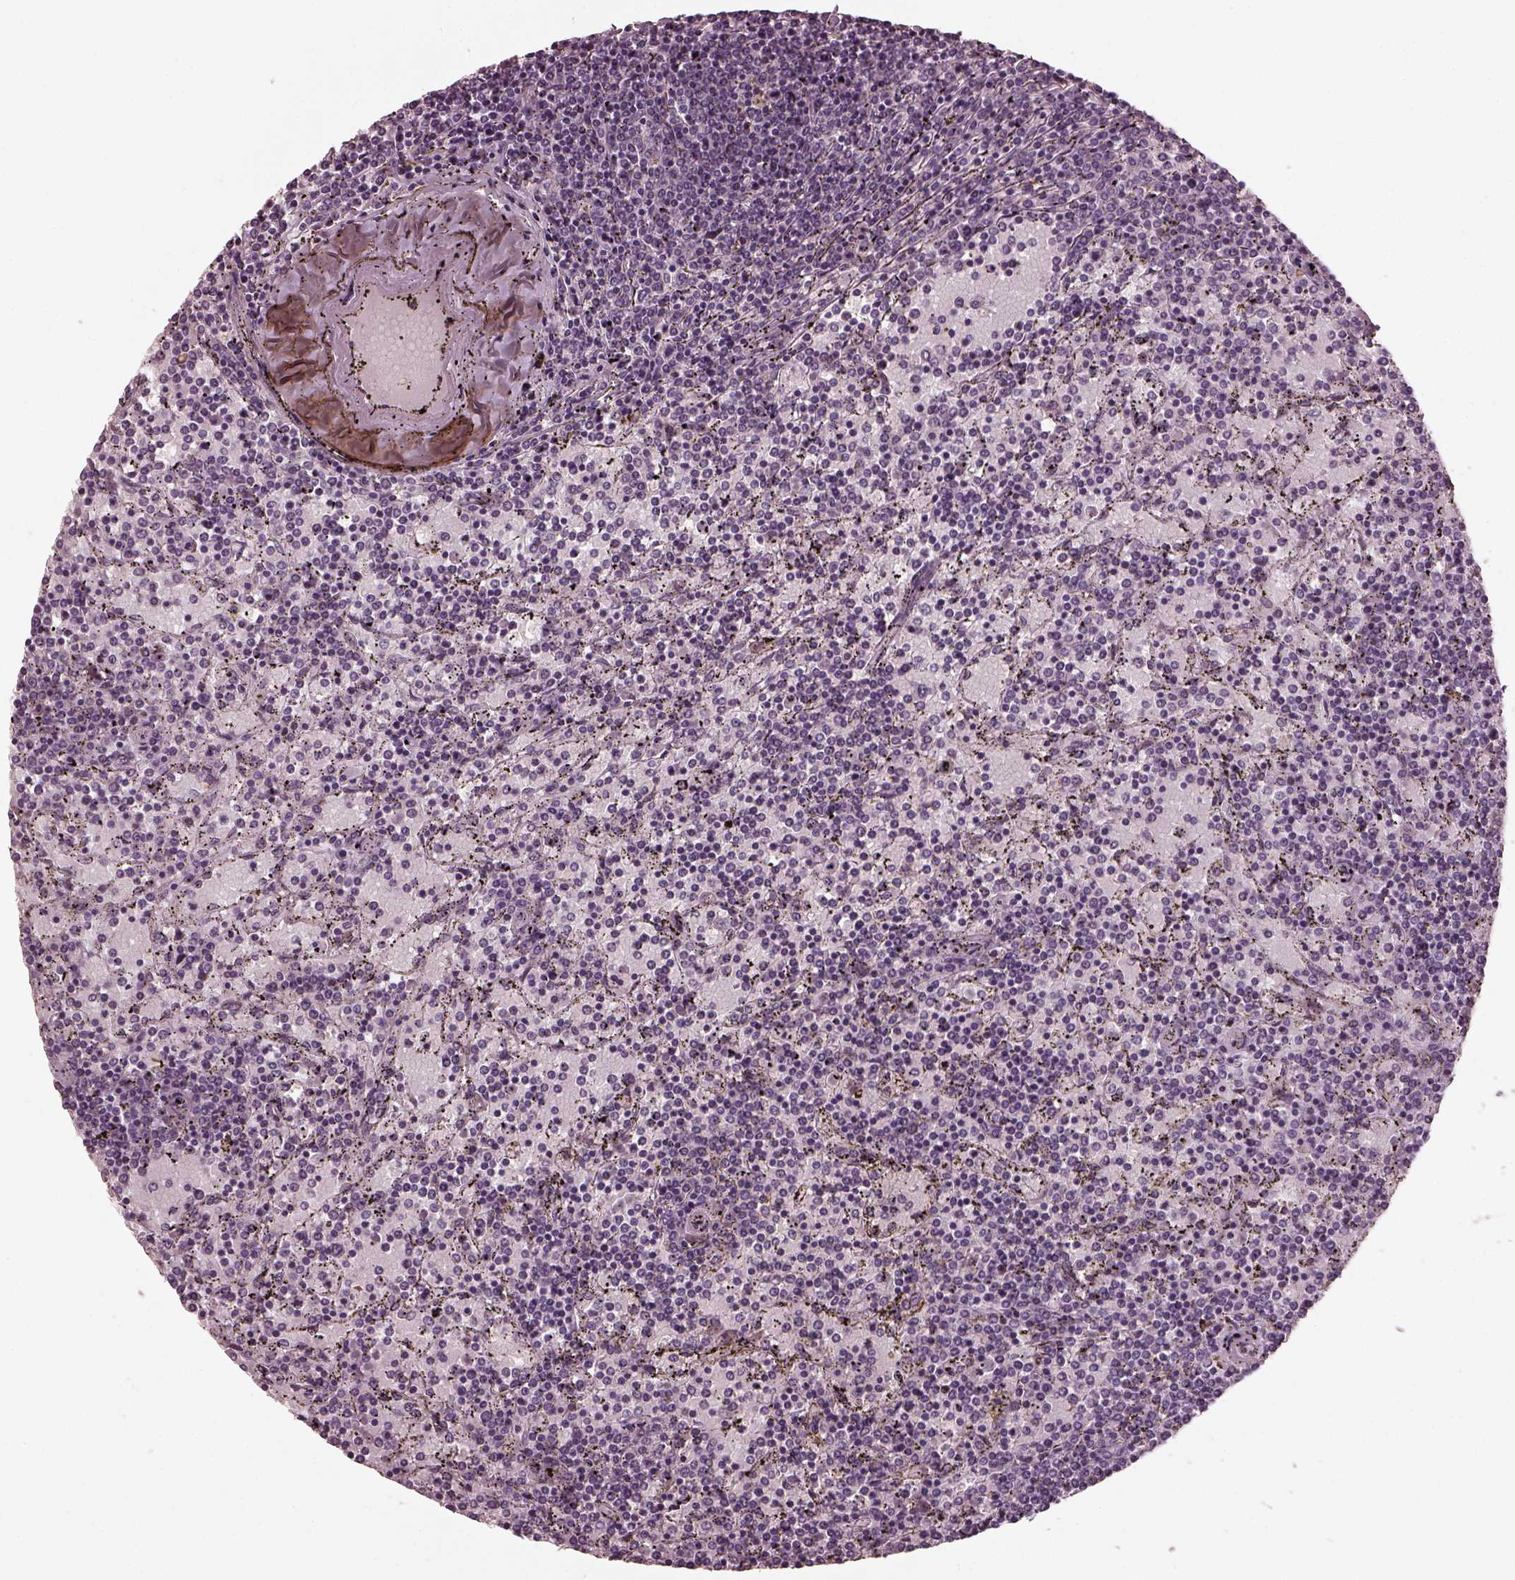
{"staining": {"intensity": "negative", "quantity": "none", "location": "none"}, "tissue": "lymphoma", "cell_type": "Tumor cells", "image_type": "cancer", "snomed": [{"axis": "morphology", "description": "Malignant lymphoma, non-Hodgkin's type, Low grade"}, {"axis": "topography", "description": "Spleen"}], "caption": "Immunohistochemistry micrograph of lymphoma stained for a protein (brown), which demonstrates no expression in tumor cells.", "gene": "RCVRN", "patient": {"sex": "female", "age": 77}}